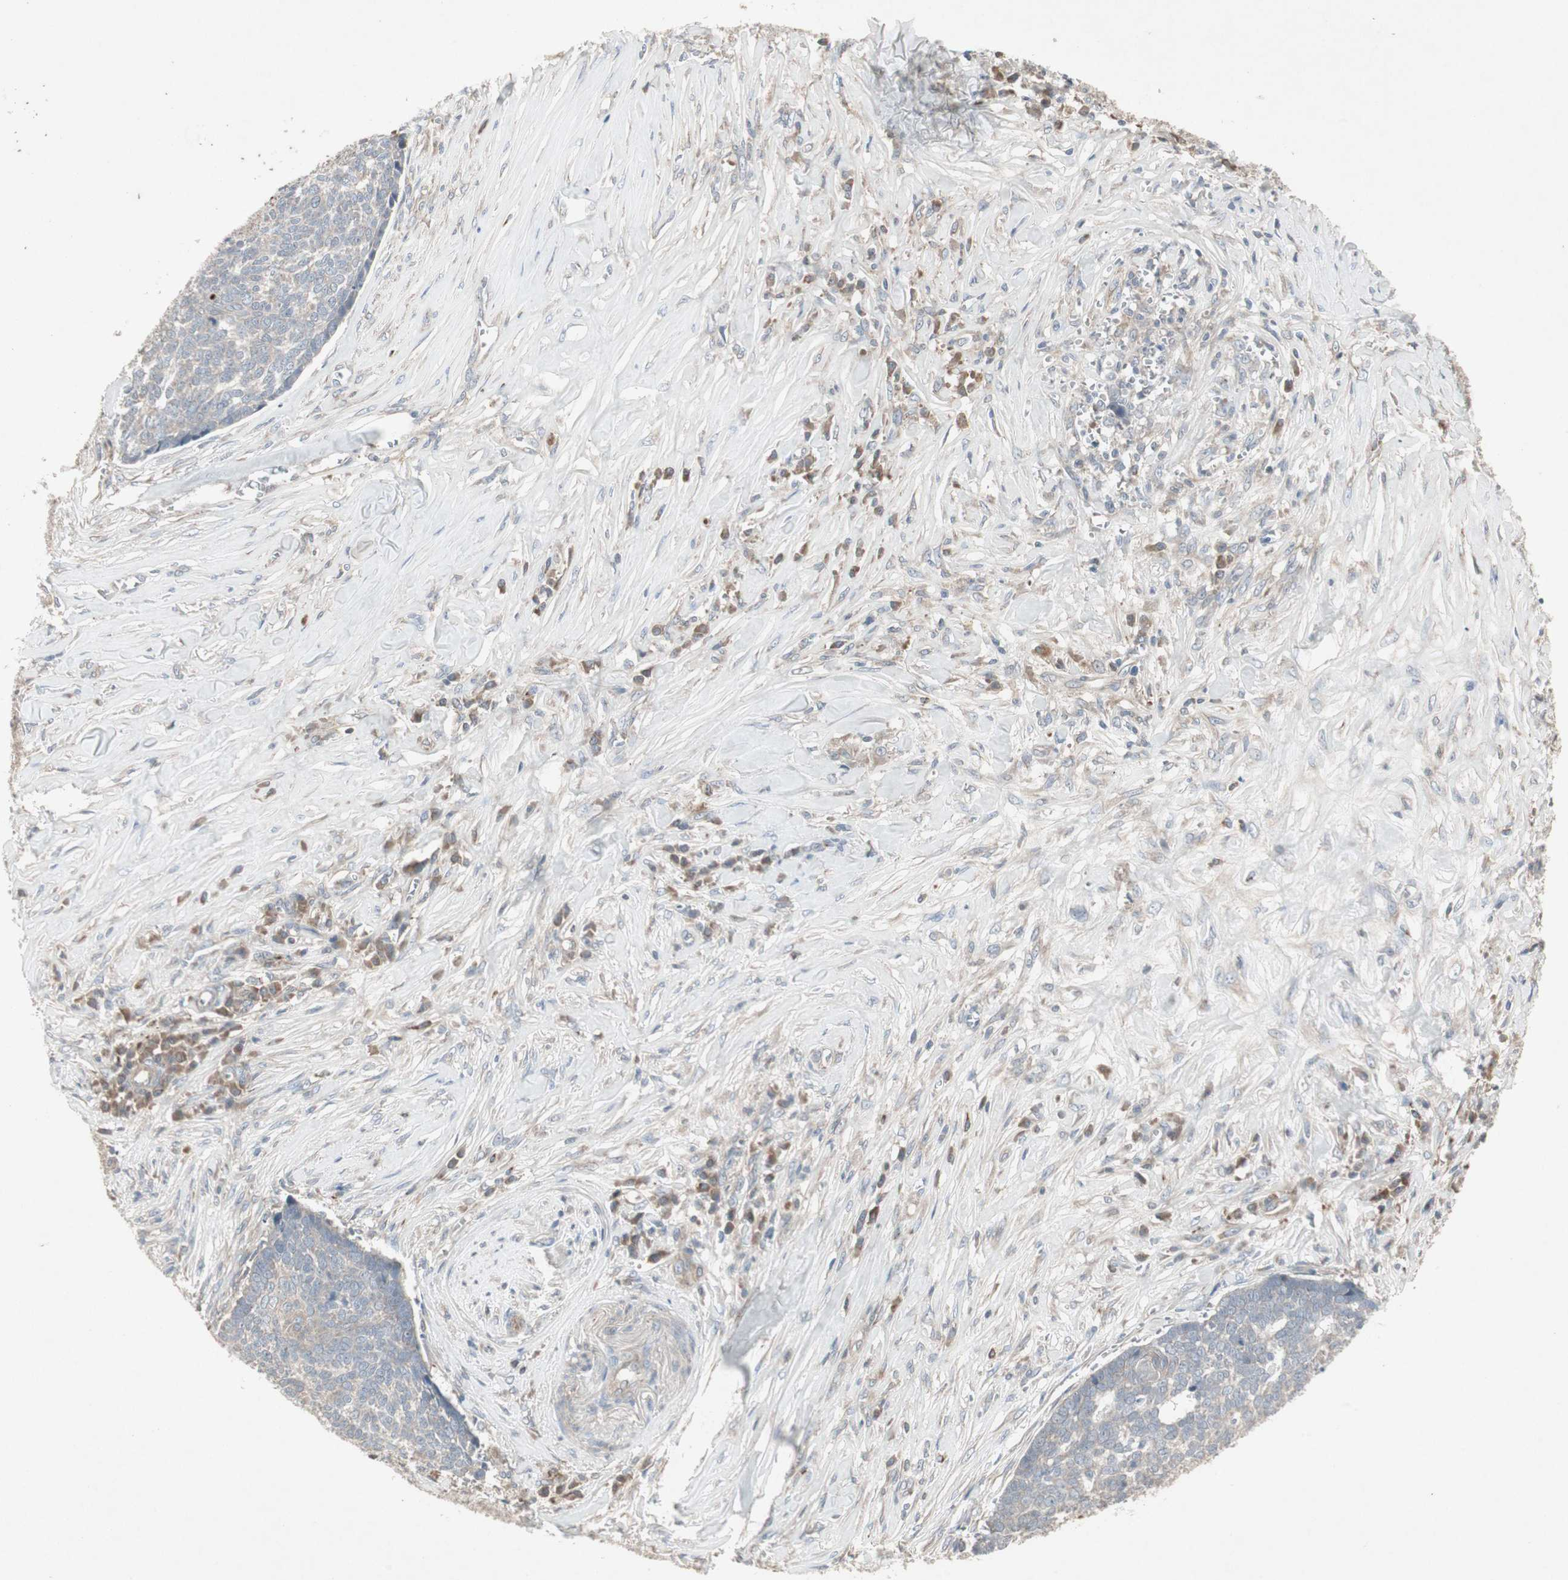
{"staining": {"intensity": "negative", "quantity": "none", "location": "none"}, "tissue": "skin cancer", "cell_type": "Tumor cells", "image_type": "cancer", "snomed": [{"axis": "morphology", "description": "Basal cell carcinoma"}, {"axis": "topography", "description": "Skin"}], "caption": "Skin cancer stained for a protein using IHC demonstrates no staining tumor cells.", "gene": "JMJD7-PLA2G4B", "patient": {"sex": "male", "age": 84}}